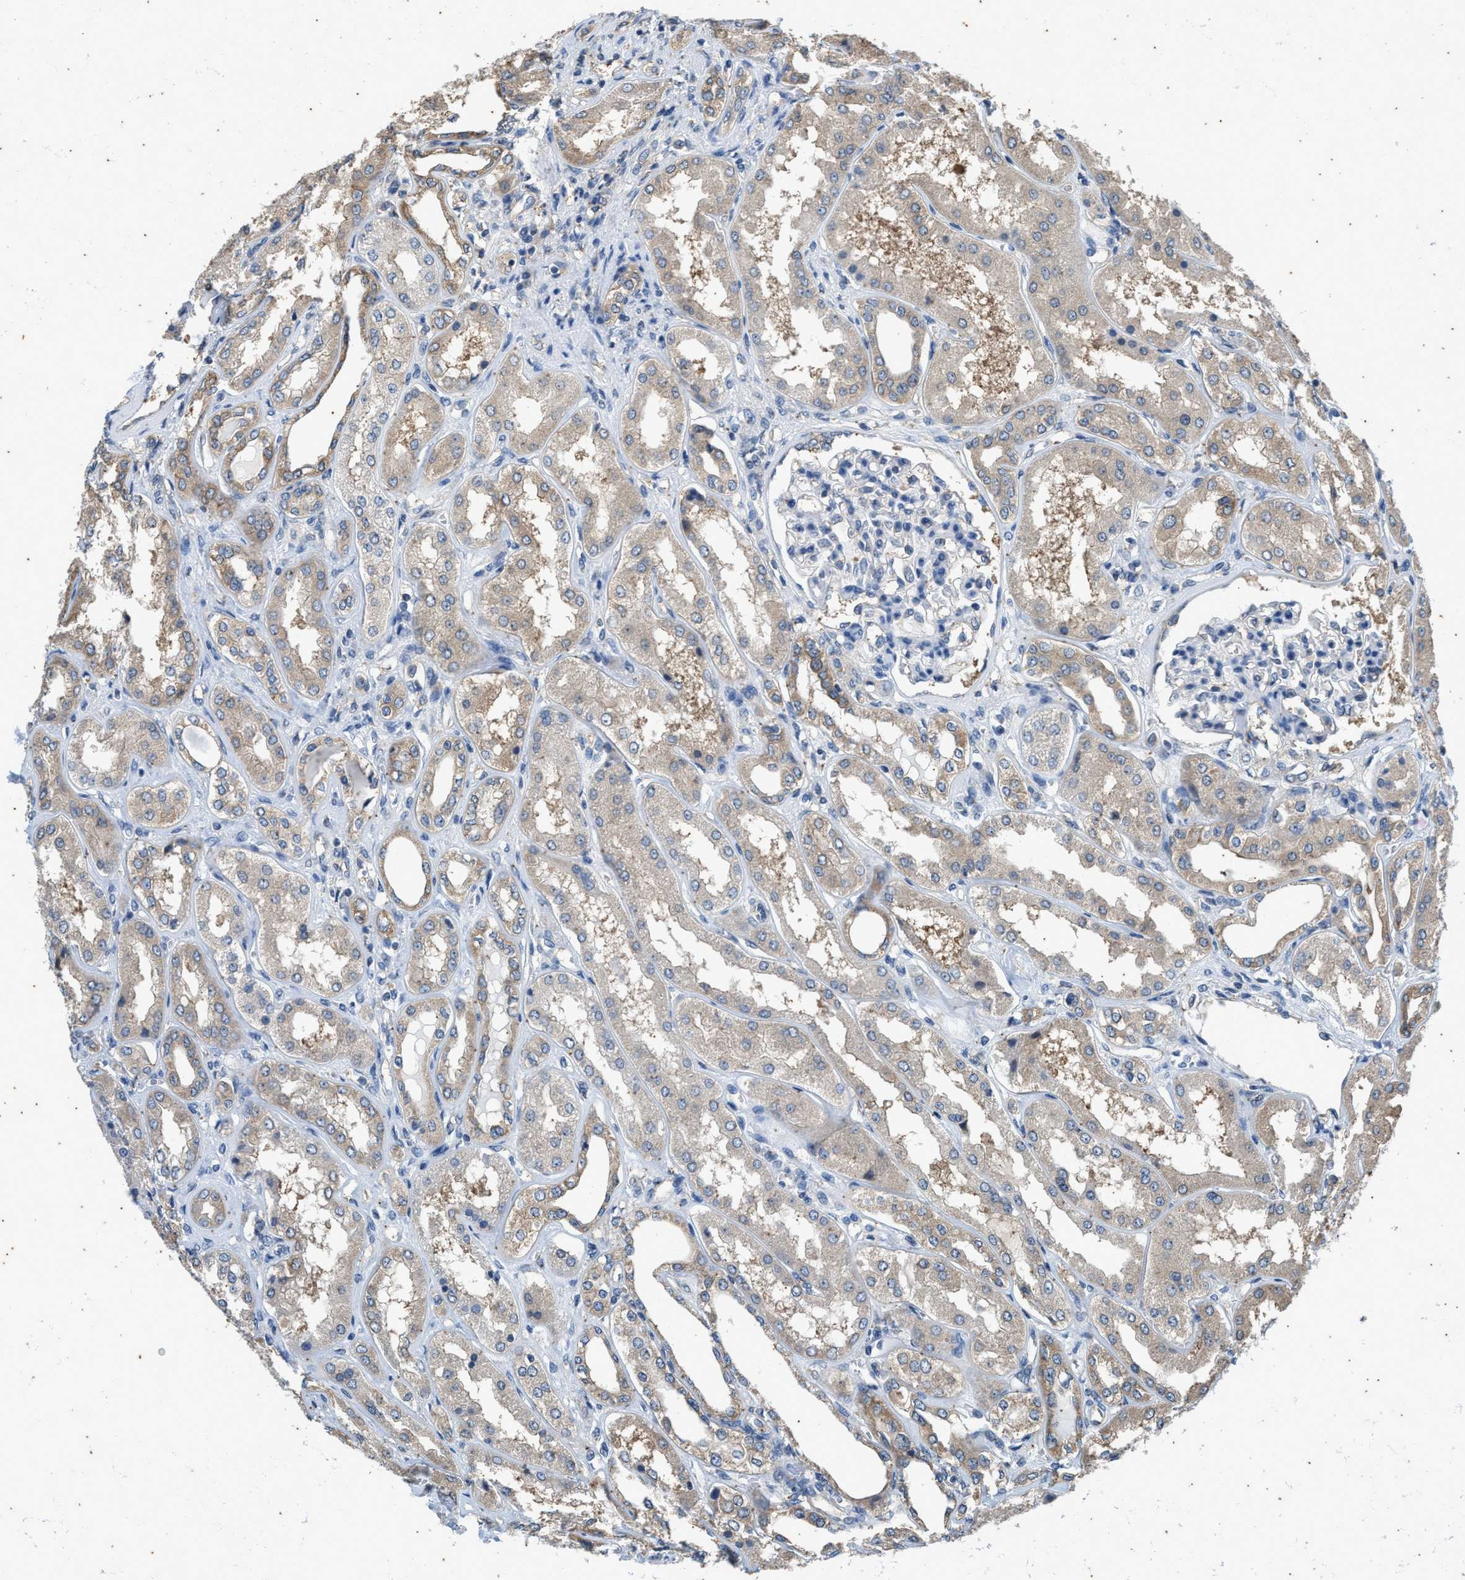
{"staining": {"intensity": "negative", "quantity": "none", "location": "none"}, "tissue": "kidney", "cell_type": "Cells in glomeruli", "image_type": "normal", "snomed": [{"axis": "morphology", "description": "Normal tissue, NOS"}, {"axis": "topography", "description": "Kidney"}], "caption": "This is an IHC image of benign kidney. There is no expression in cells in glomeruli.", "gene": "COX19", "patient": {"sex": "female", "age": 56}}